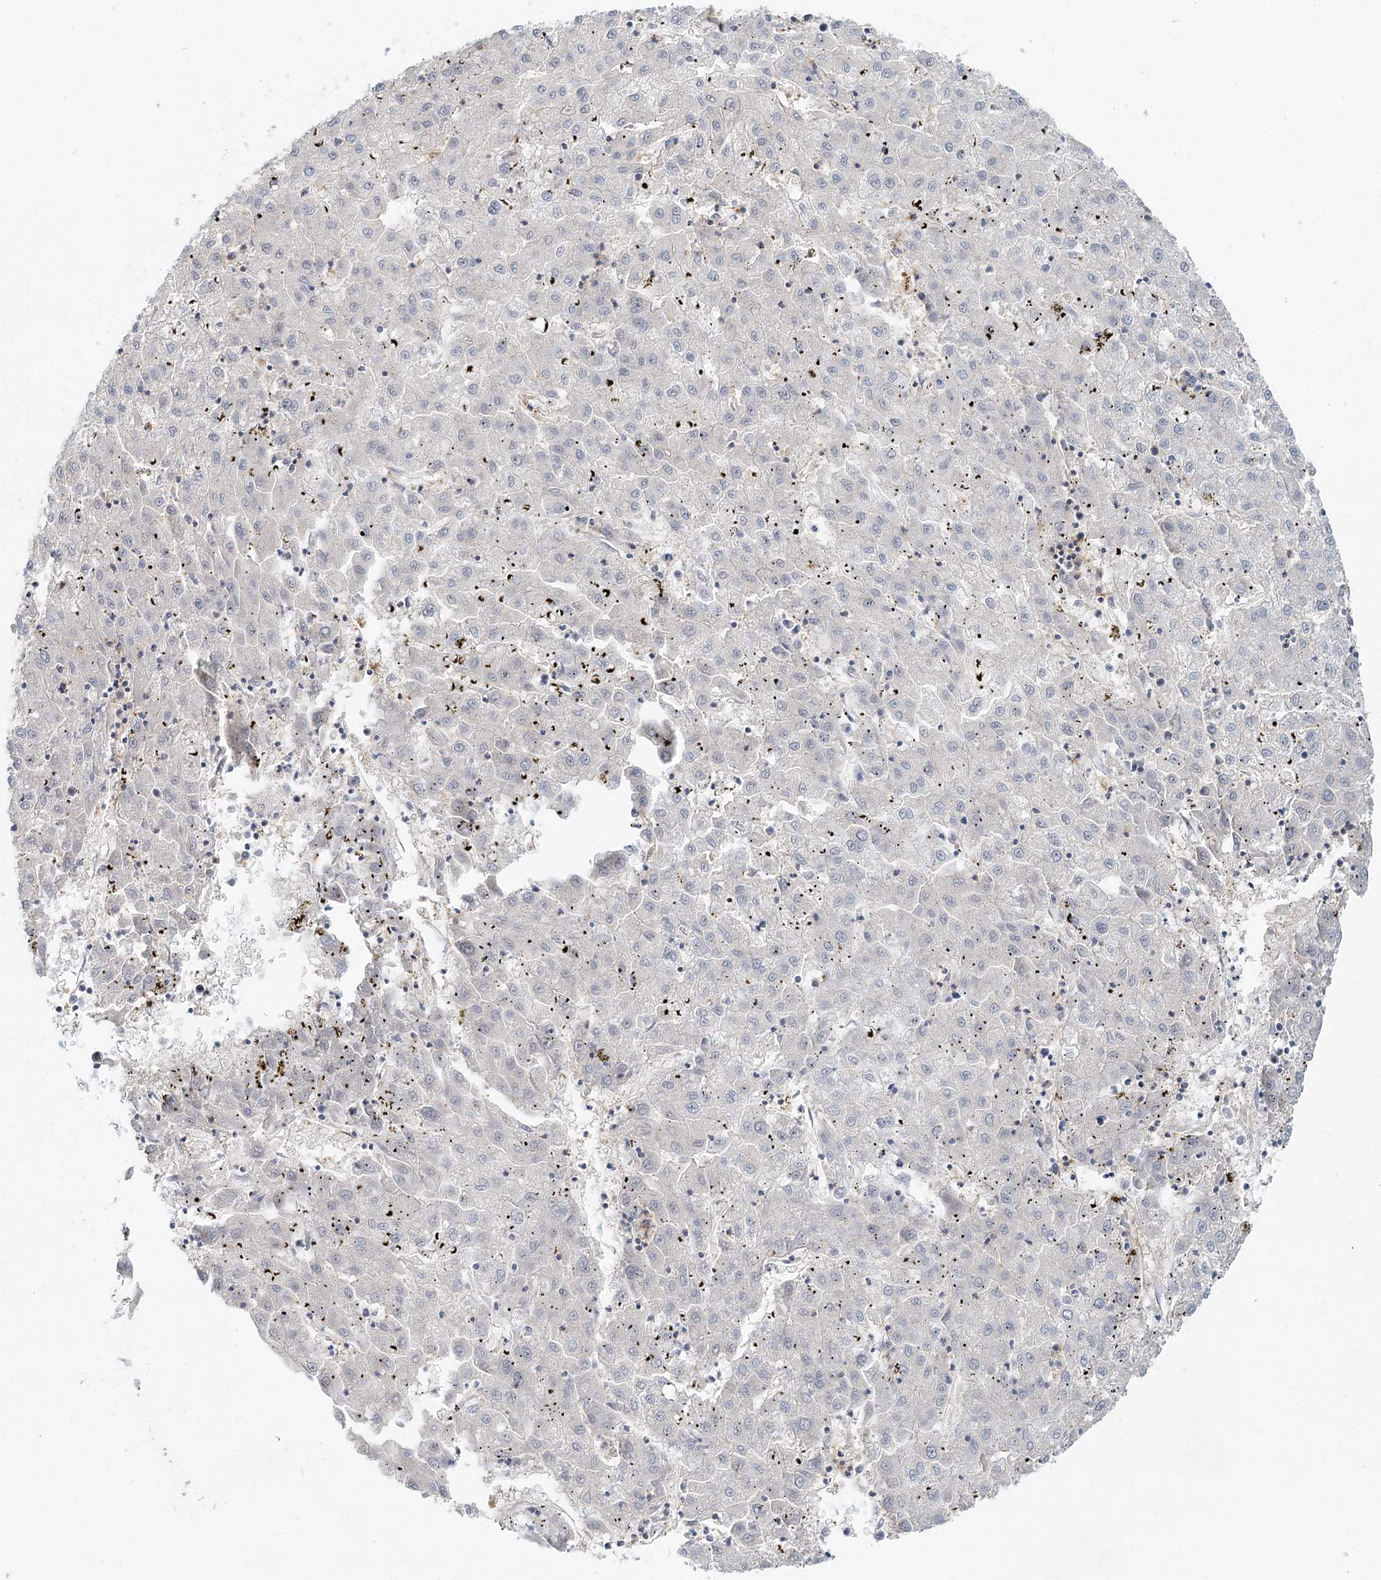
{"staining": {"intensity": "negative", "quantity": "none", "location": "none"}, "tissue": "liver cancer", "cell_type": "Tumor cells", "image_type": "cancer", "snomed": [{"axis": "morphology", "description": "Carcinoma, Hepatocellular, NOS"}, {"axis": "topography", "description": "Liver"}], "caption": "High magnification brightfield microscopy of liver cancer (hepatocellular carcinoma) stained with DAB (3,3'-diaminobenzidine) (brown) and counterstained with hematoxylin (blue): tumor cells show no significant staining.", "gene": "CDC42SE2", "patient": {"sex": "male", "age": 72}}